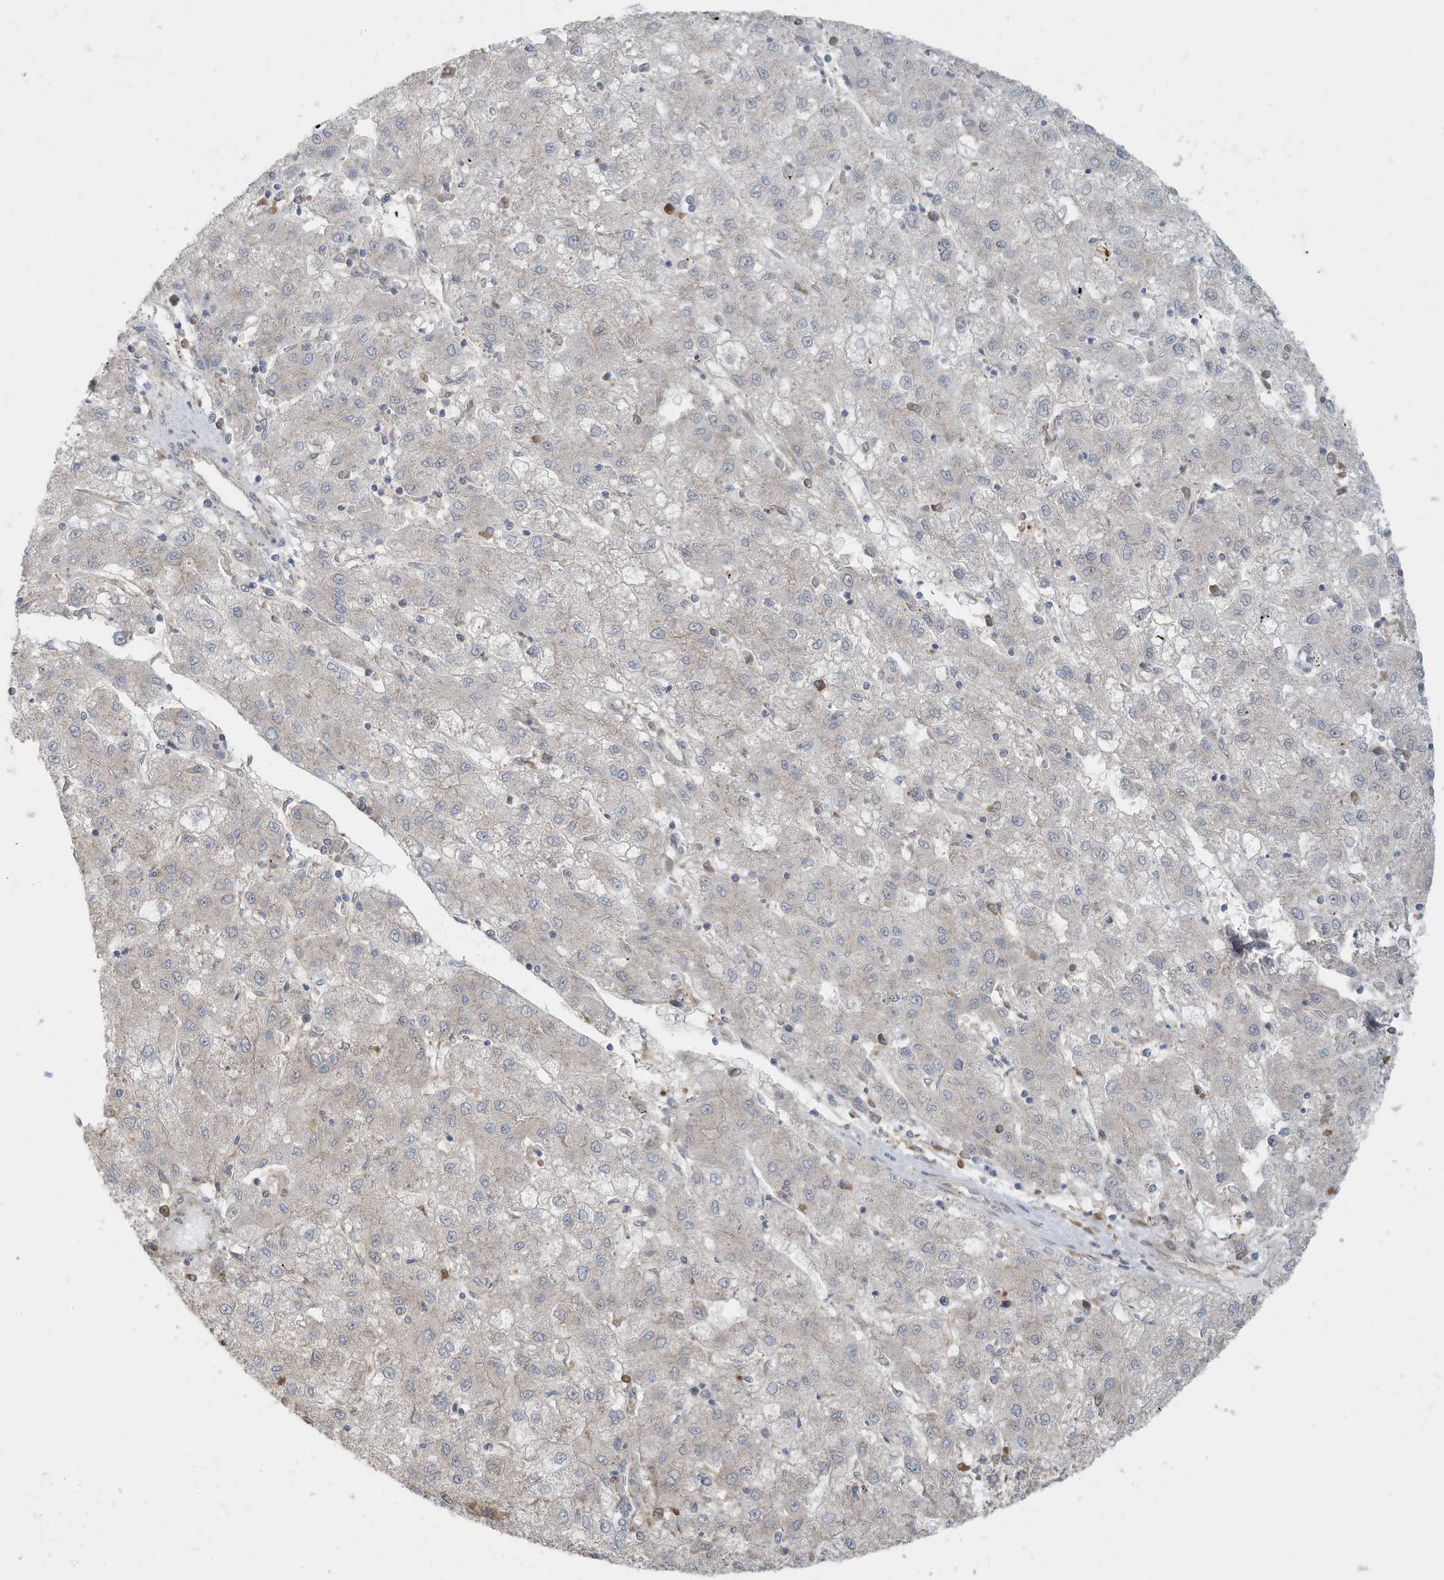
{"staining": {"intensity": "negative", "quantity": "none", "location": "none"}, "tissue": "liver cancer", "cell_type": "Tumor cells", "image_type": "cancer", "snomed": [{"axis": "morphology", "description": "Carcinoma, Hepatocellular, NOS"}, {"axis": "topography", "description": "Liver"}], "caption": "DAB immunohistochemical staining of liver cancer shows no significant expression in tumor cells.", "gene": "USE1", "patient": {"sex": "male", "age": 72}}